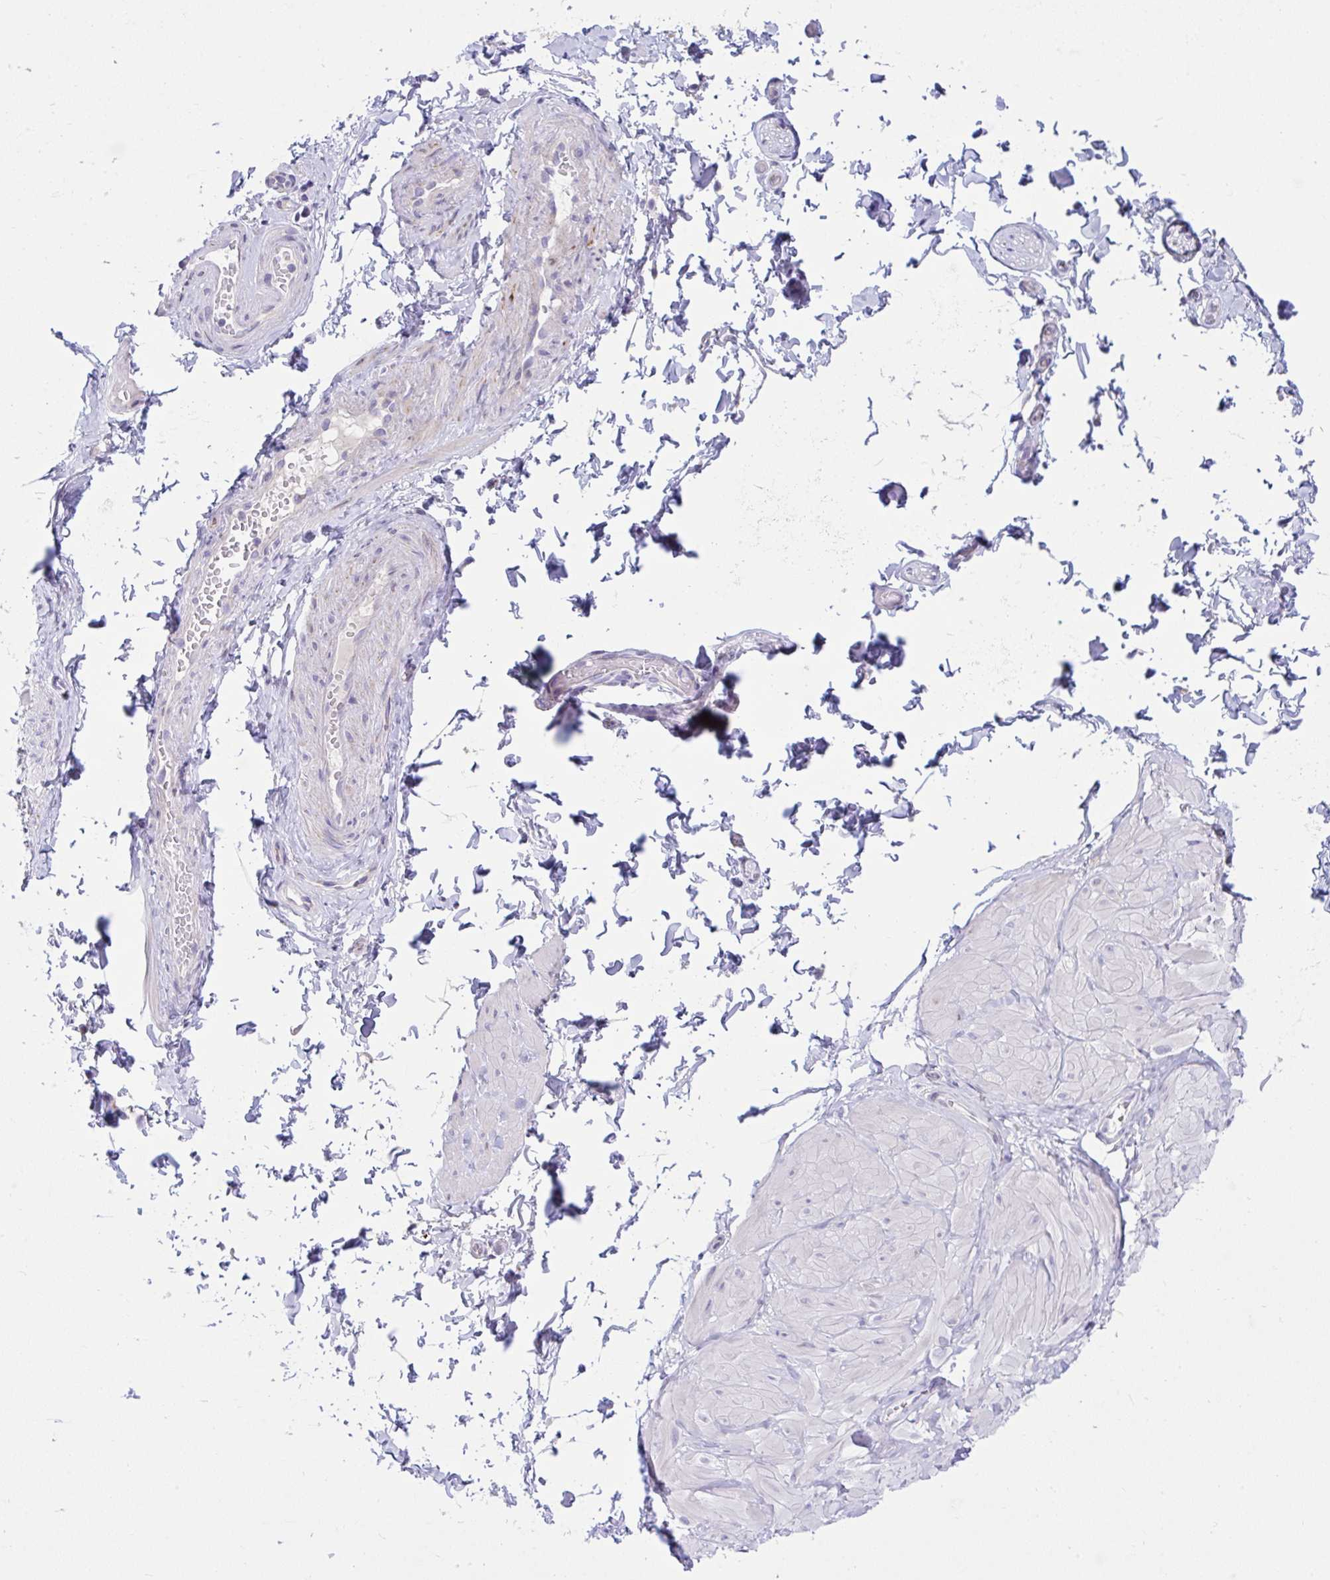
{"staining": {"intensity": "negative", "quantity": "none", "location": "none"}, "tissue": "adipose tissue", "cell_type": "Adipocytes", "image_type": "normal", "snomed": [{"axis": "morphology", "description": "Normal tissue, NOS"}, {"axis": "topography", "description": "Epididymis, spermatic cord, NOS"}, {"axis": "topography", "description": "Epididymis"}, {"axis": "topography", "description": "Peripheral nerve tissue"}], "caption": "An image of adipose tissue stained for a protein displays no brown staining in adipocytes. (DAB IHC visualized using brightfield microscopy, high magnification).", "gene": "DTX3", "patient": {"sex": "male", "age": 29}}